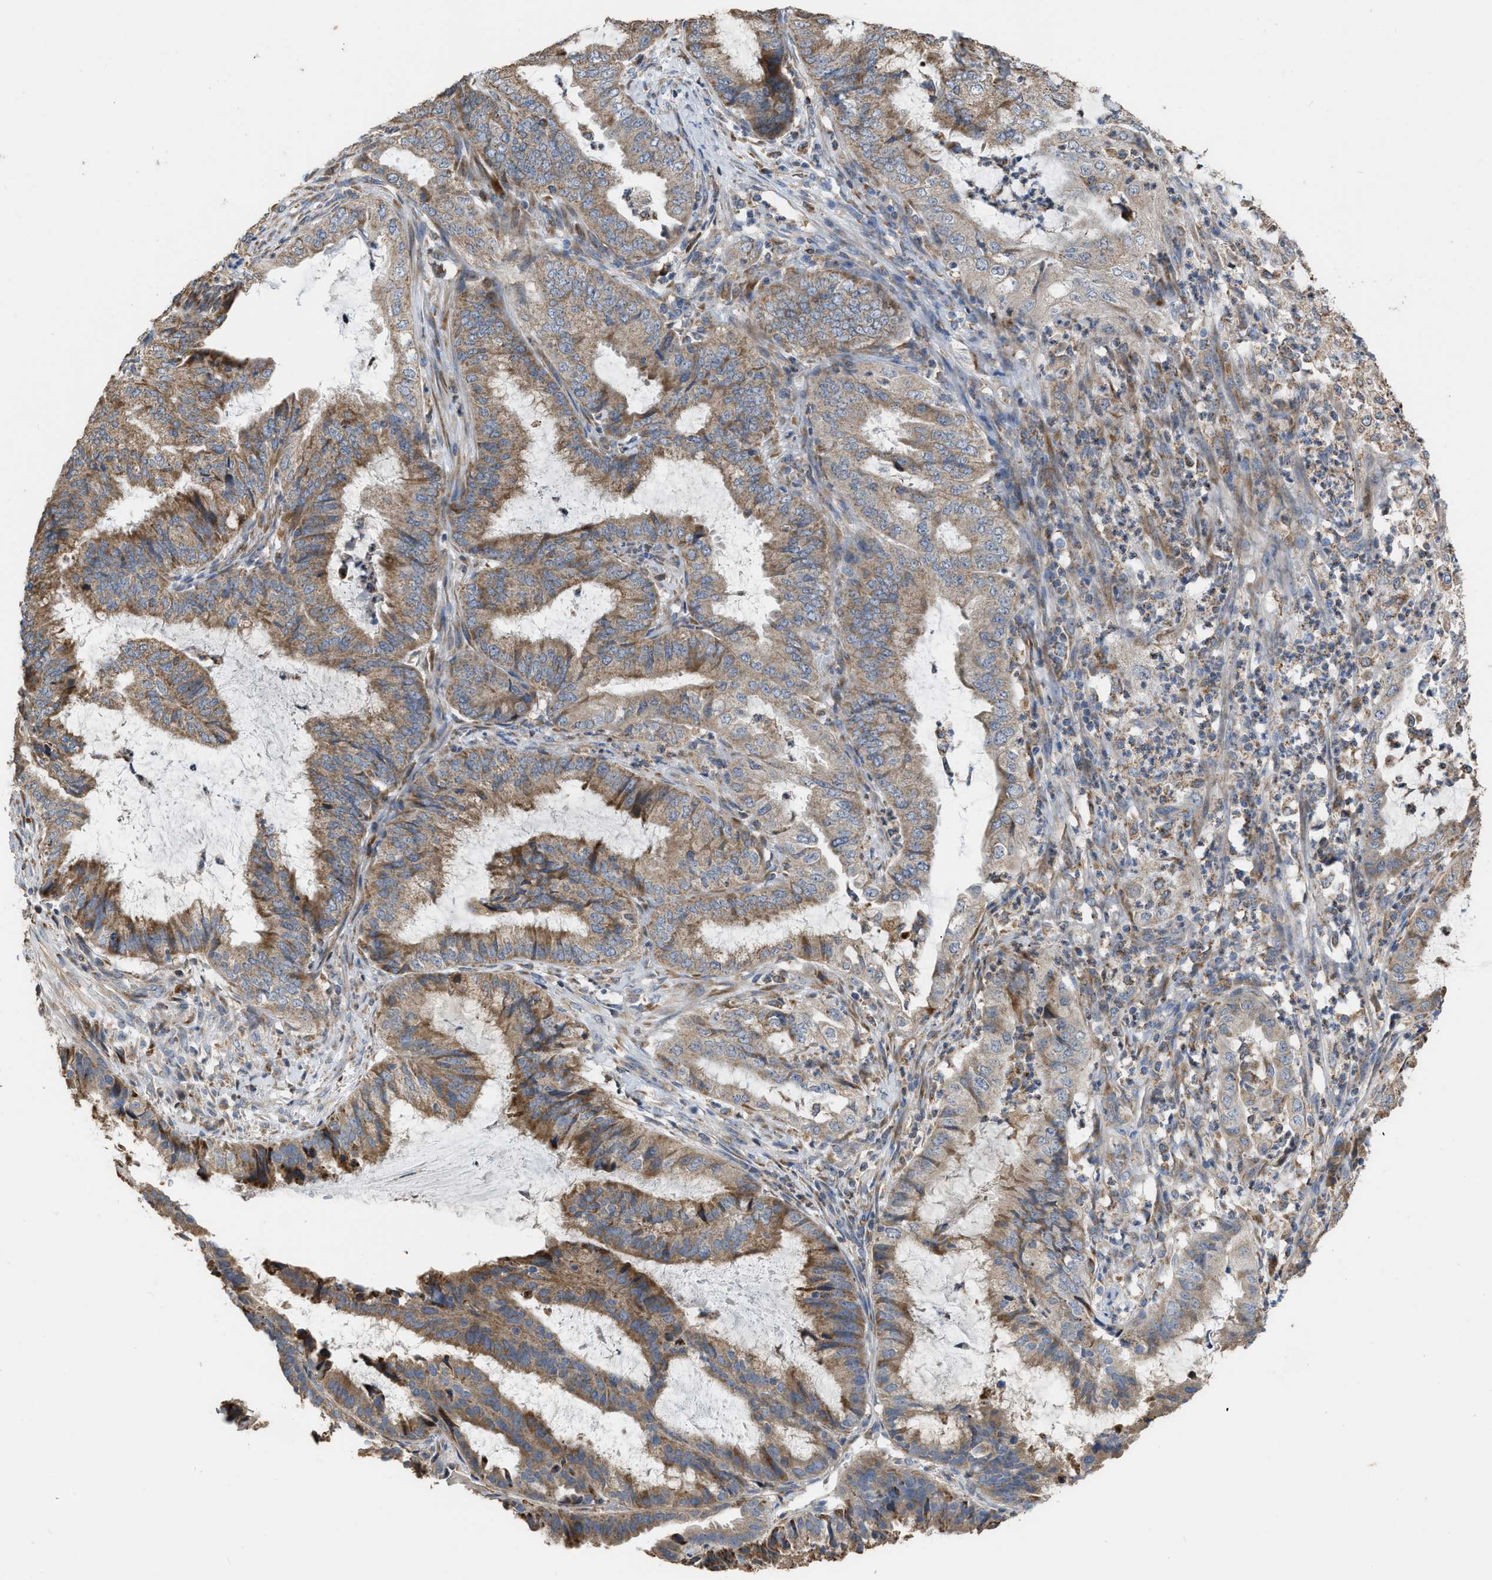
{"staining": {"intensity": "moderate", "quantity": ">75%", "location": "cytoplasmic/membranous"}, "tissue": "endometrial cancer", "cell_type": "Tumor cells", "image_type": "cancer", "snomed": [{"axis": "morphology", "description": "Adenocarcinoma, NOS"}, {"axis": "topography", "description": "Endometrium"}], "caption": "A photomicrograph showing moderate cytoplasmic/membranous positivity in about >75% of tumor cells in endometrial adenocarcinoma, as visualized by brown immunohistochemical staining.", "gene": "AK2", "patient": {"sex": "female", "age": 51}}